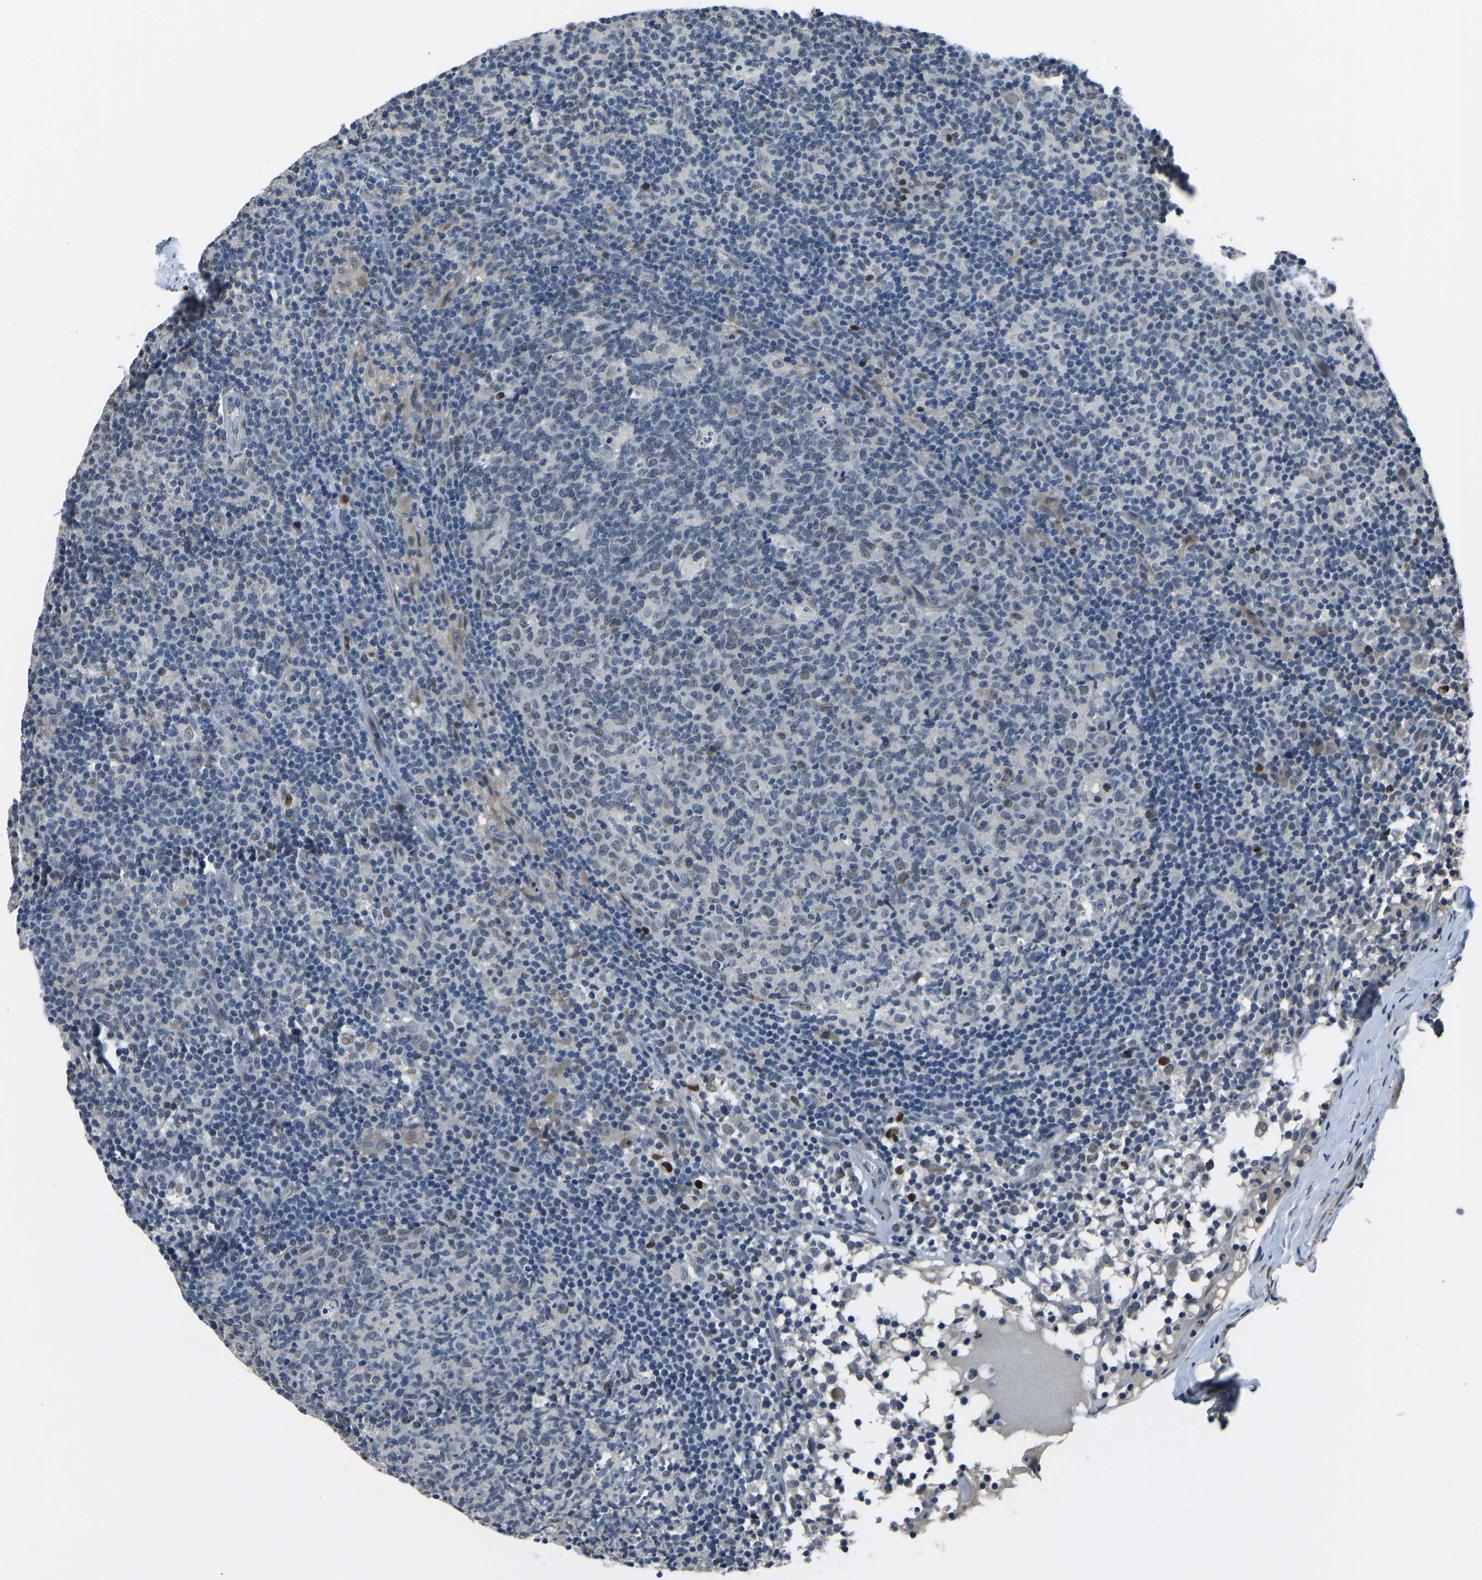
{"staining": {"intensity": "negative", "quantity": "none", "location": "none"}, "tissue": "lymph node", "cell_type": "Germinal center cells", "image_type": "normal", "snomed": [{"axis": "morphology", "description": "Normal tissue, NOS"}, {"axis": "morphology", "description": "Inflammation, NOS"}, {"axis": "topography", "description": "Lymph node"}], "caption": "Germinal center cells show no significant staining in normal lymph node. (Brightfield microscopy of DAB (3,3'-diaminobenzidine) immunohistochemistry (IHC) at high magnification).", "gene": "FOS", "patient": {"sex": "male", "age": 55}}